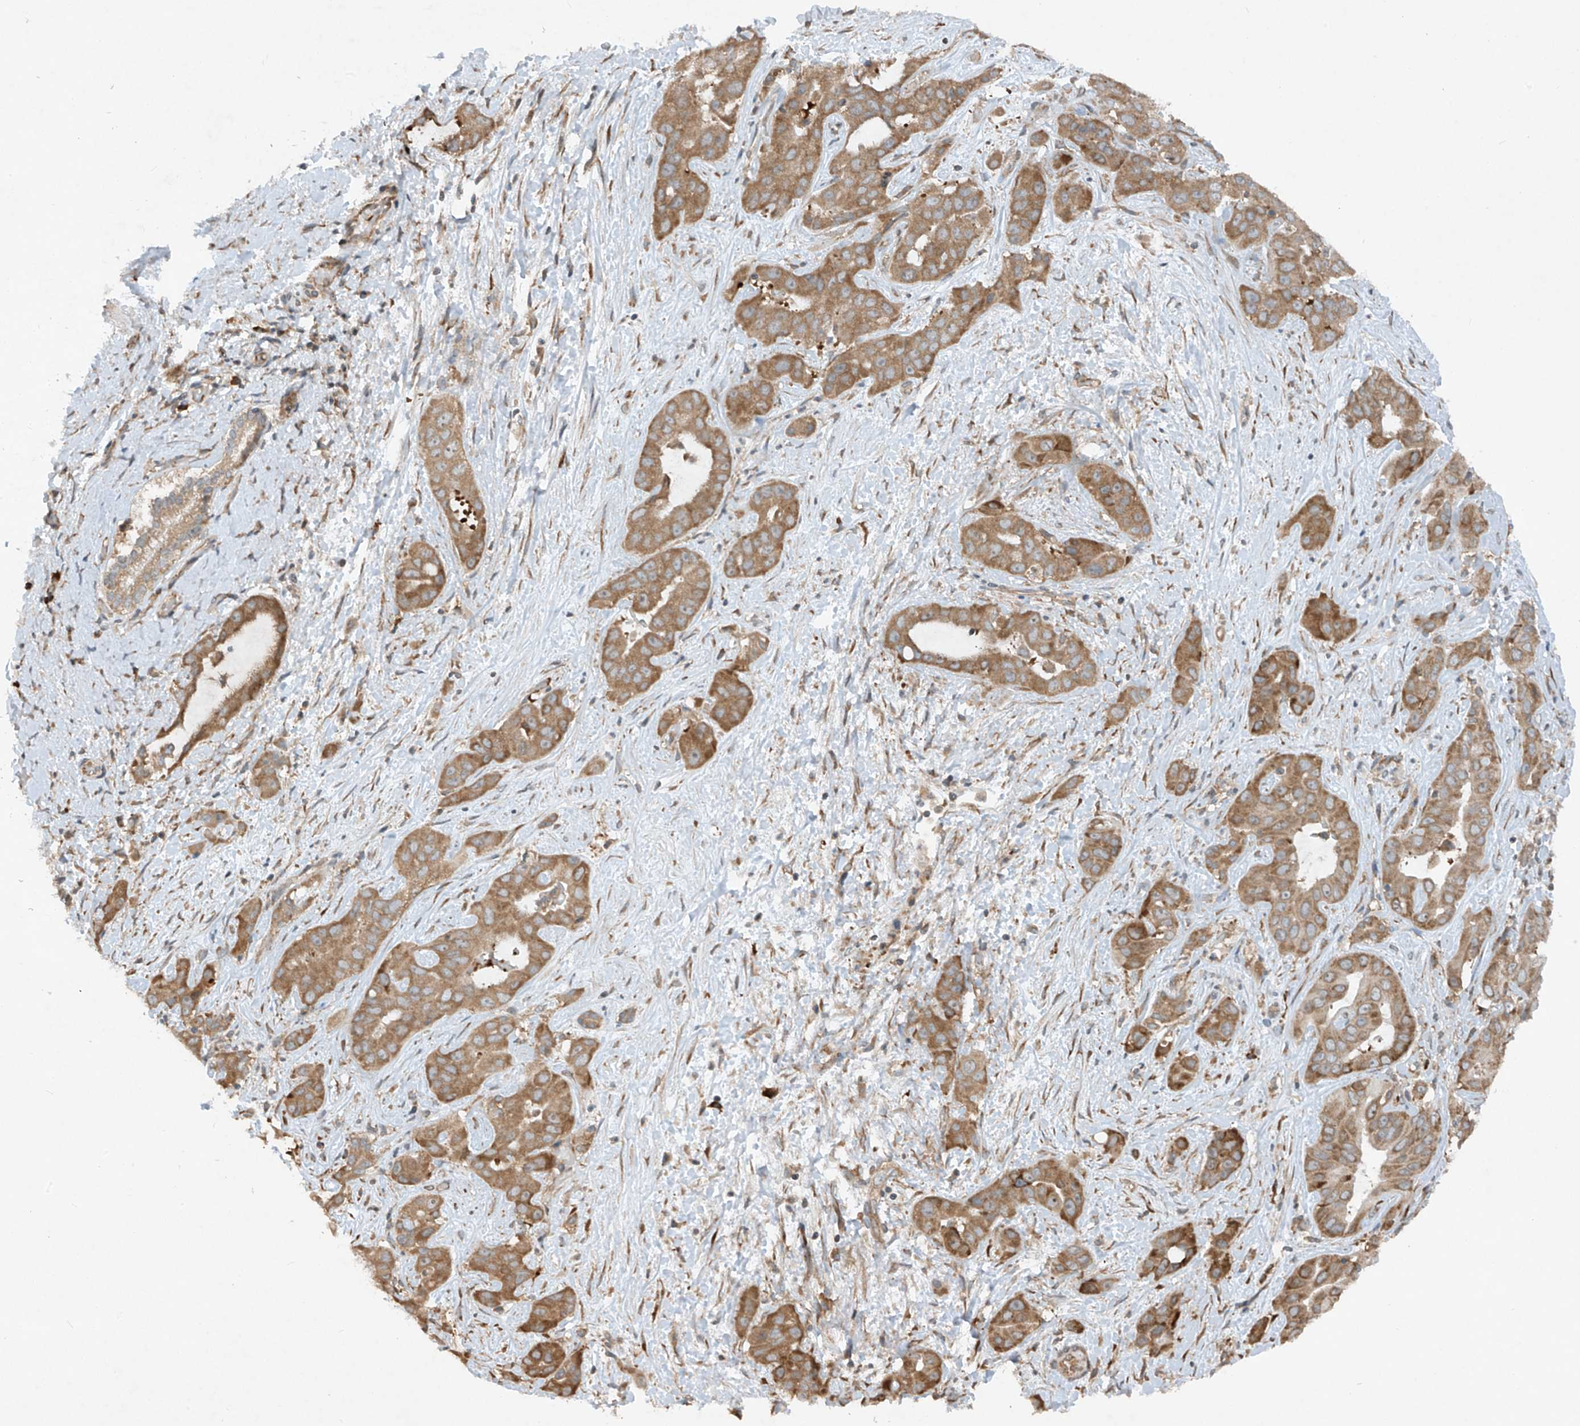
{"staining": {"intensity": "moderate", "quantity": ">75%", "location": "cytoplasmic/membranous"}, "tissue": "liver cancer", "cell_type": "Tumor cells", "image_type": "cancer", "snomed": [{"axis": "morphology", "description": "Cholangiocarcinoma"}, {"axis": "topography", "description": "Liver"}], "caption": "Human liver cancer (cholangiocarcinoma) stained with a protein marker demonstrates moderate staining in tumor cells.", "gene": "RPL34", "patient": {"sex": "female", "age": 52}}